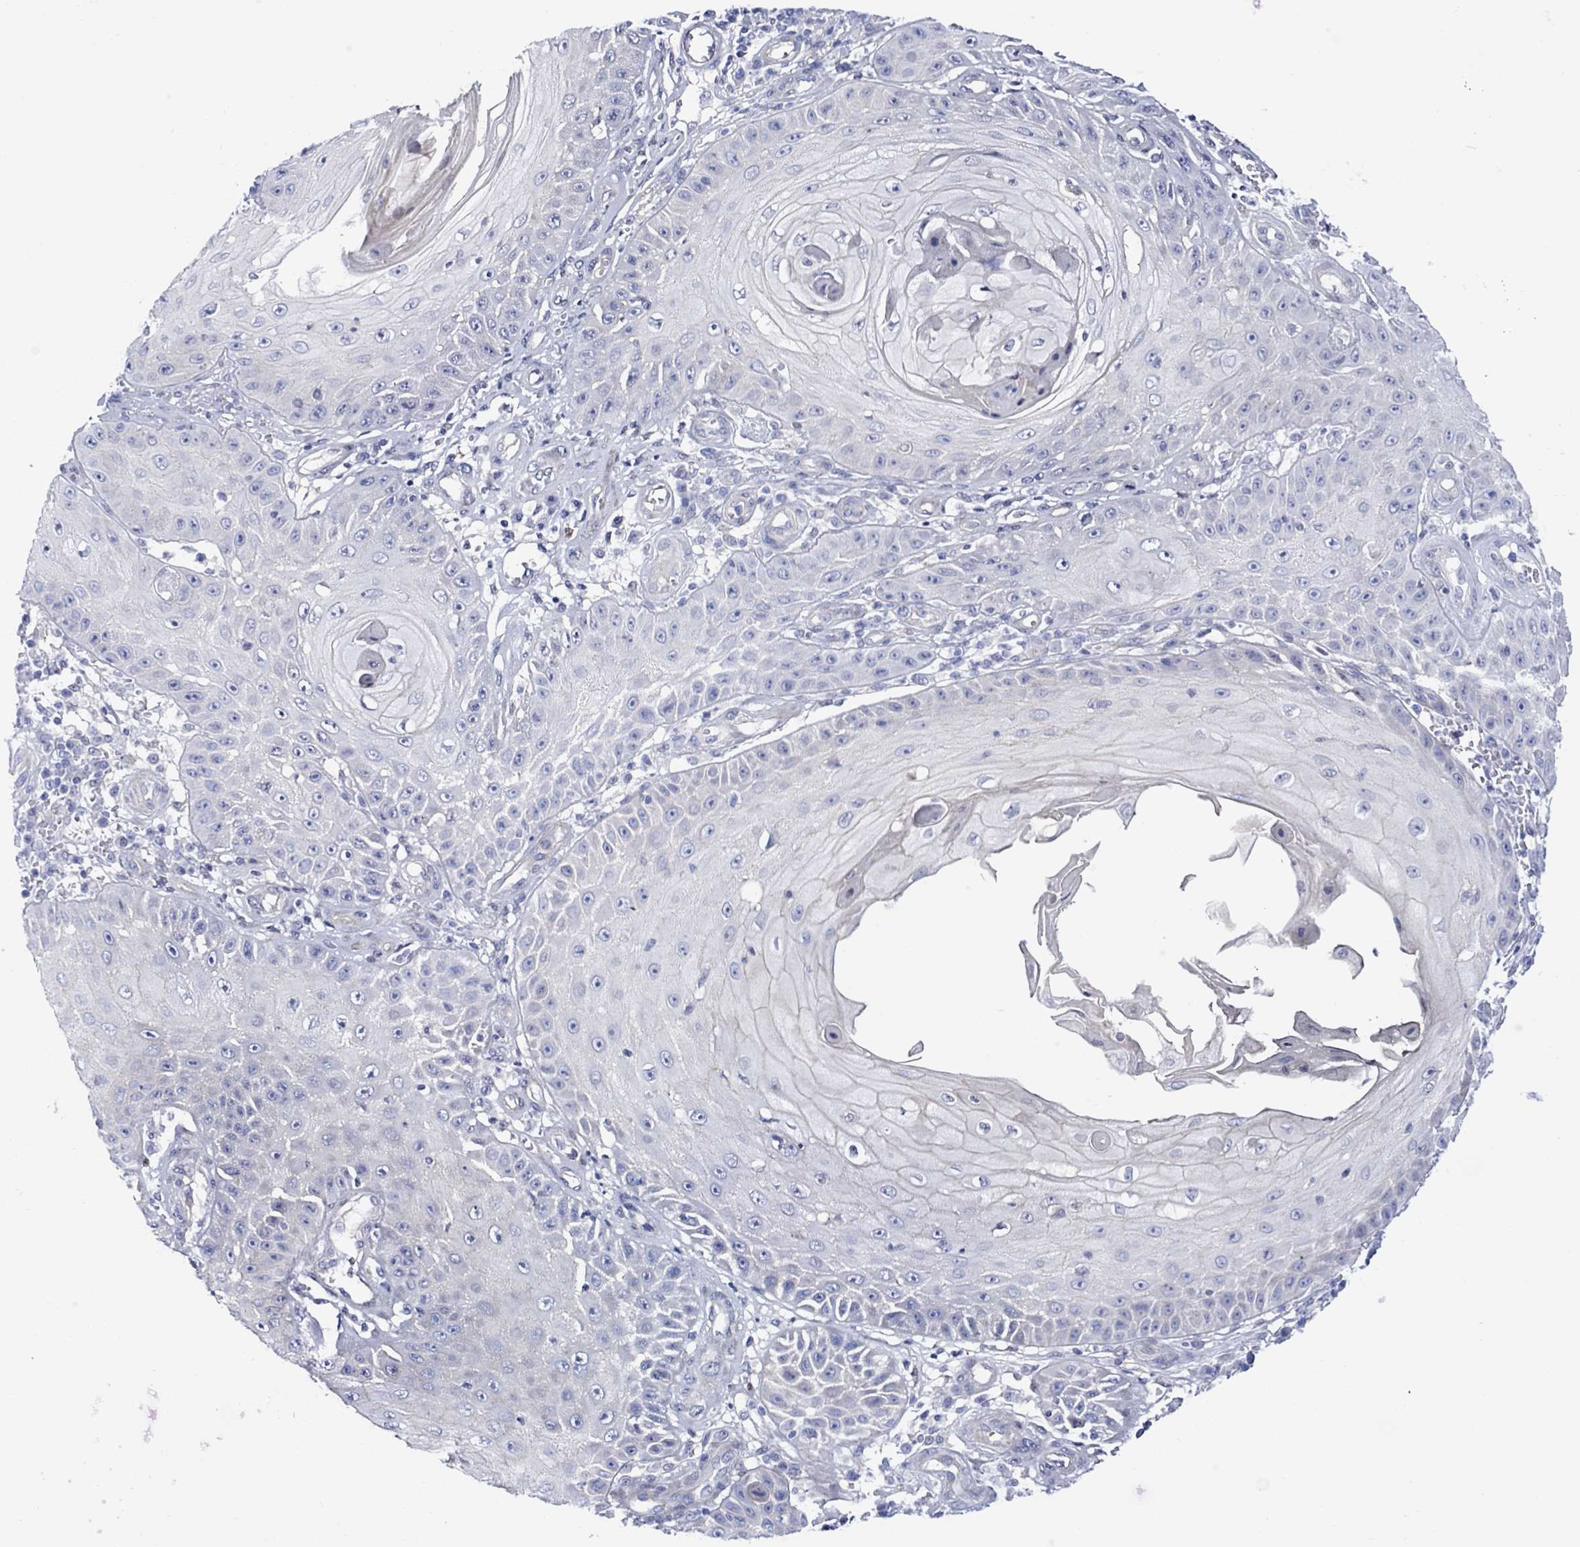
{"staining": {"intensity": "negative", "quantity": "none", "location": "none"}, "tissue": "skin cancer", "cell_type": "Tumor cells", "image_type": "cancer", "snomed": [{"axis": "morphology", "description": "Squamous cell carcinoma, NOS"}, {"axis": "topography", "description": "Skin"}], "caption": "A high-resolution photomicrograph shows immunohistochemistry (IHC) staining of skin cancer (squamous cell carcinoma), which shows no significant expression in tumor cells.", "gene": "TLDC2", "patient": {"sex": "male", "age": 70}}